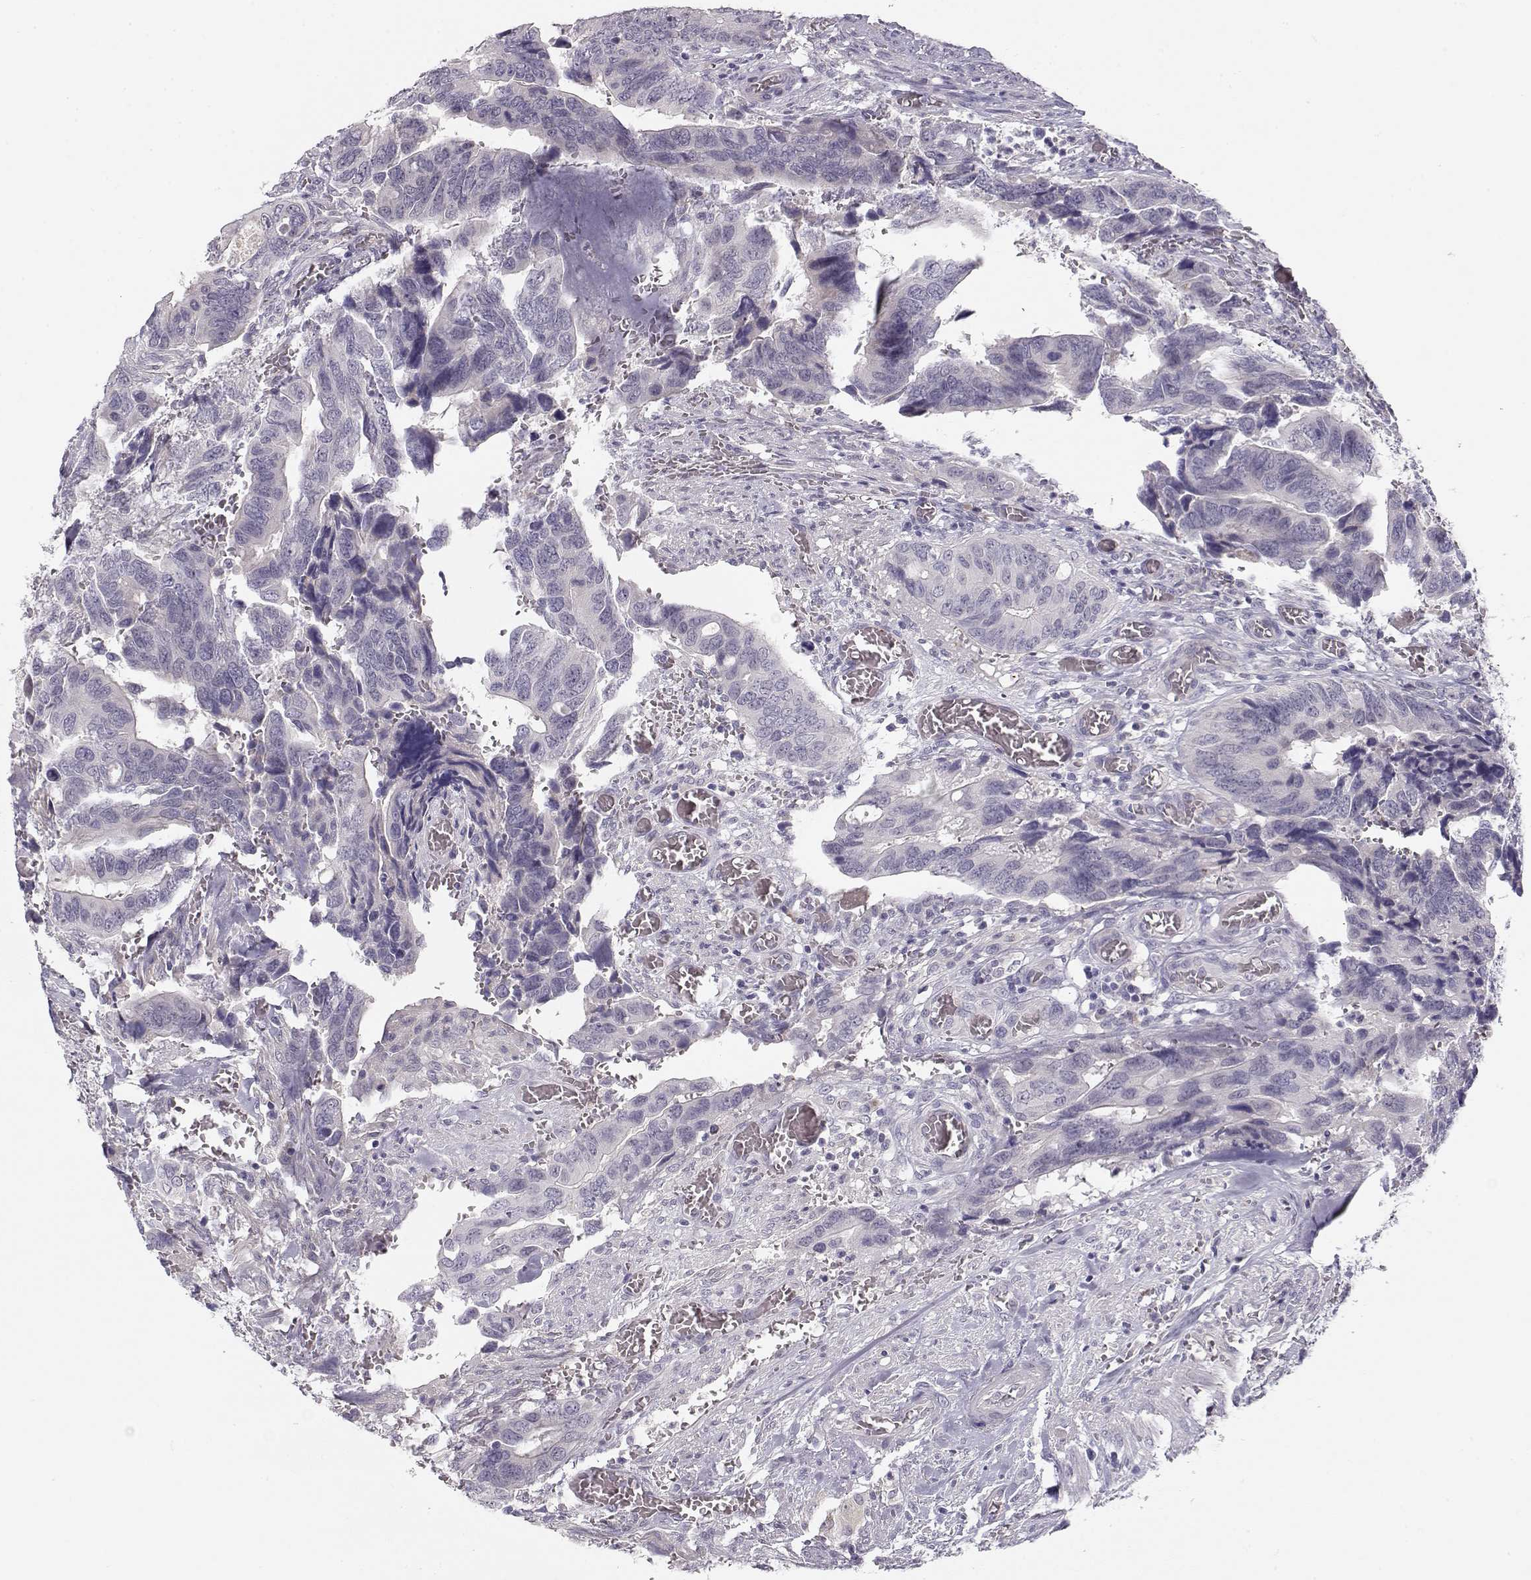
{"staining": {"intensity": "negative", "quantity": "none", "location": "none"}, "tissue": "colorectal cancer", "cell_type": "Tumor cells", "image_type": "cancer", "snomed": [{"axis": "morphology", "description": "Adenocarcinoma, NOS"}, {"axis": "topography", "description": "Colon"}], "caption": "IHC of human colorectal adenocarcinoma displays no positivity in tumor cells.", "gene": "TTC26", "patient": {"sex": "male", "age": 49}}